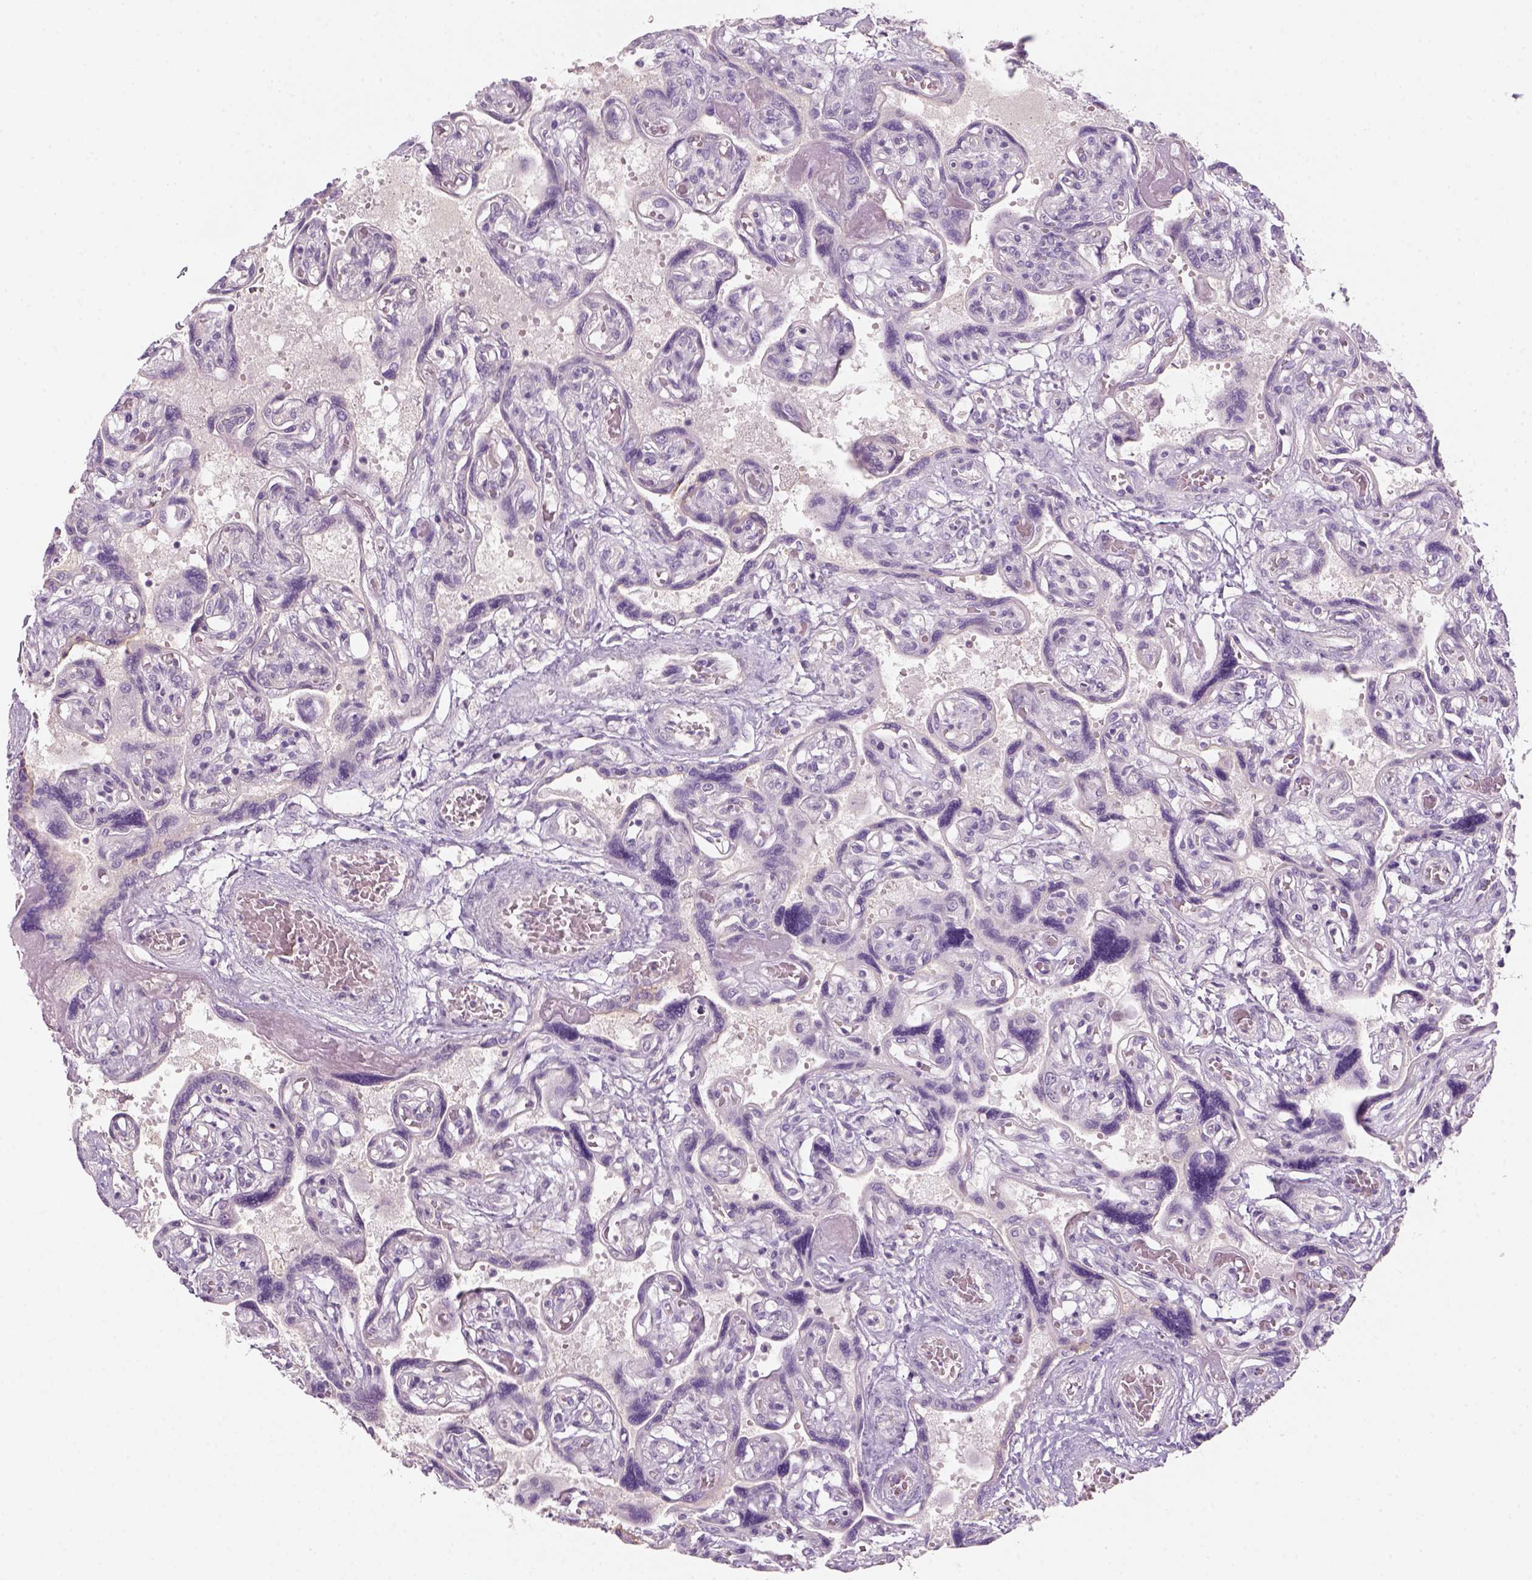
{"staining": {"intensity": "negative", "quantity": "none", "location": "none"}, "tissue": "placenta", "cell_type": "Decidual cells", "image_type": "normal", "snomed": [{"axis": "morphology", "description": "Normal tissue, NOS"}, {"axis": "topography", "description": "Placenta"}], "caption": "High power microscopy photomicrograph of an immunohistochemistry photomicrograph of normal placenta, revealing no significant expression in decidual cells. (DAB (3,3'-diaminobenzidine) IHC, high magnification).", "gene": "KRT25", "patient": {"sex": "female", "age": 32}}